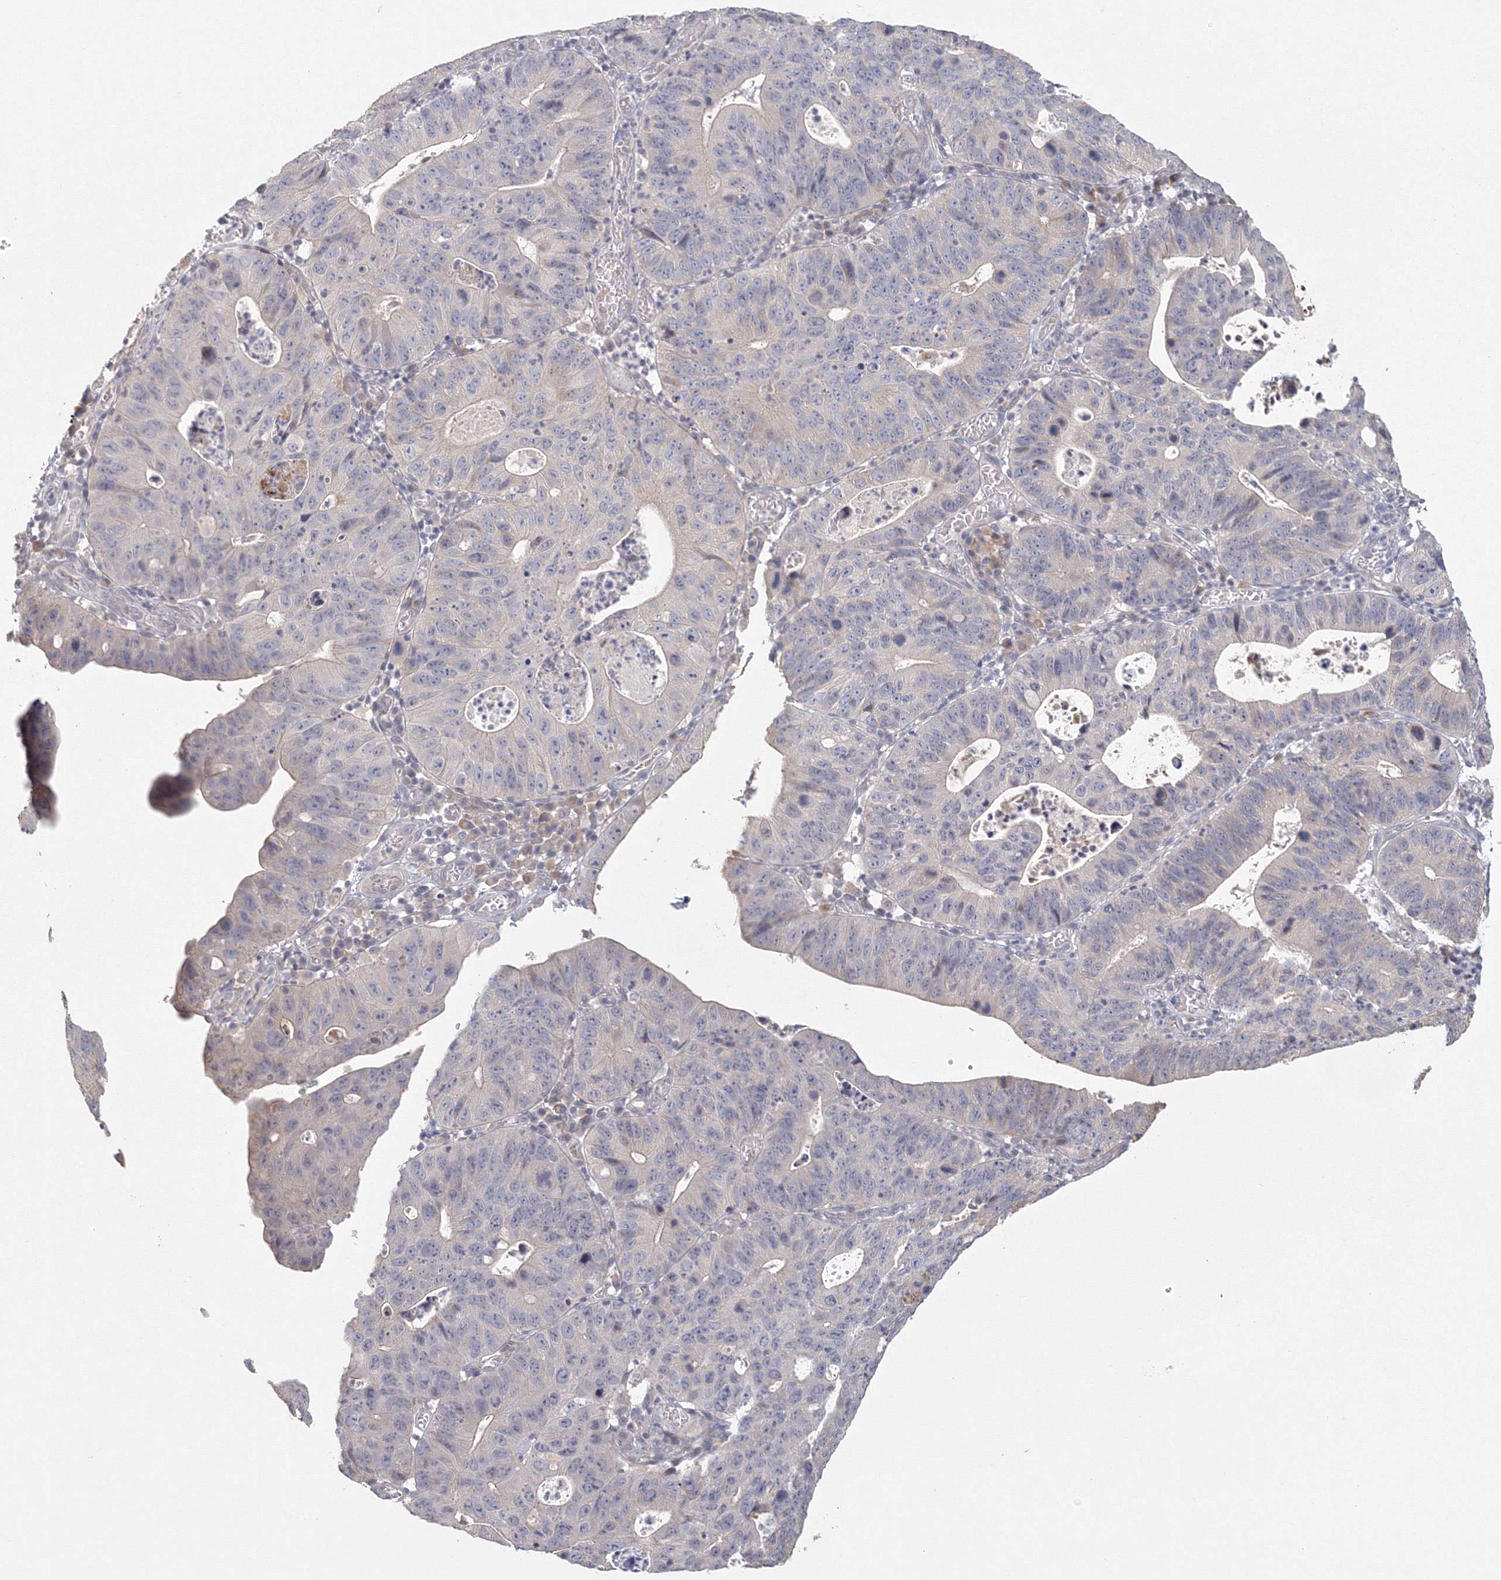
{"staining": {"intensity": "negative", "quantity": "none", "location": "none"}, "tissue": "stomach cancer", "cell_type": "Tumor cells", "image_type": "cancer", "snomed": [{"axis": "morphology", "description": "Adenocarcinoma, NOS"}, {"axis": "topography", "description": "Stomach"}], "caption": "There is no significant expression in tumor cells of stomach cancer. Brightfield microscopy of immunohistochemistry (IHC) stained with DAB (3,3'-diaminobenzidine) (brown) and hematoxylin (blue), captured at high magnification.", "gene": "TACC2", "patient": {"sex": "male", "age": 59}}